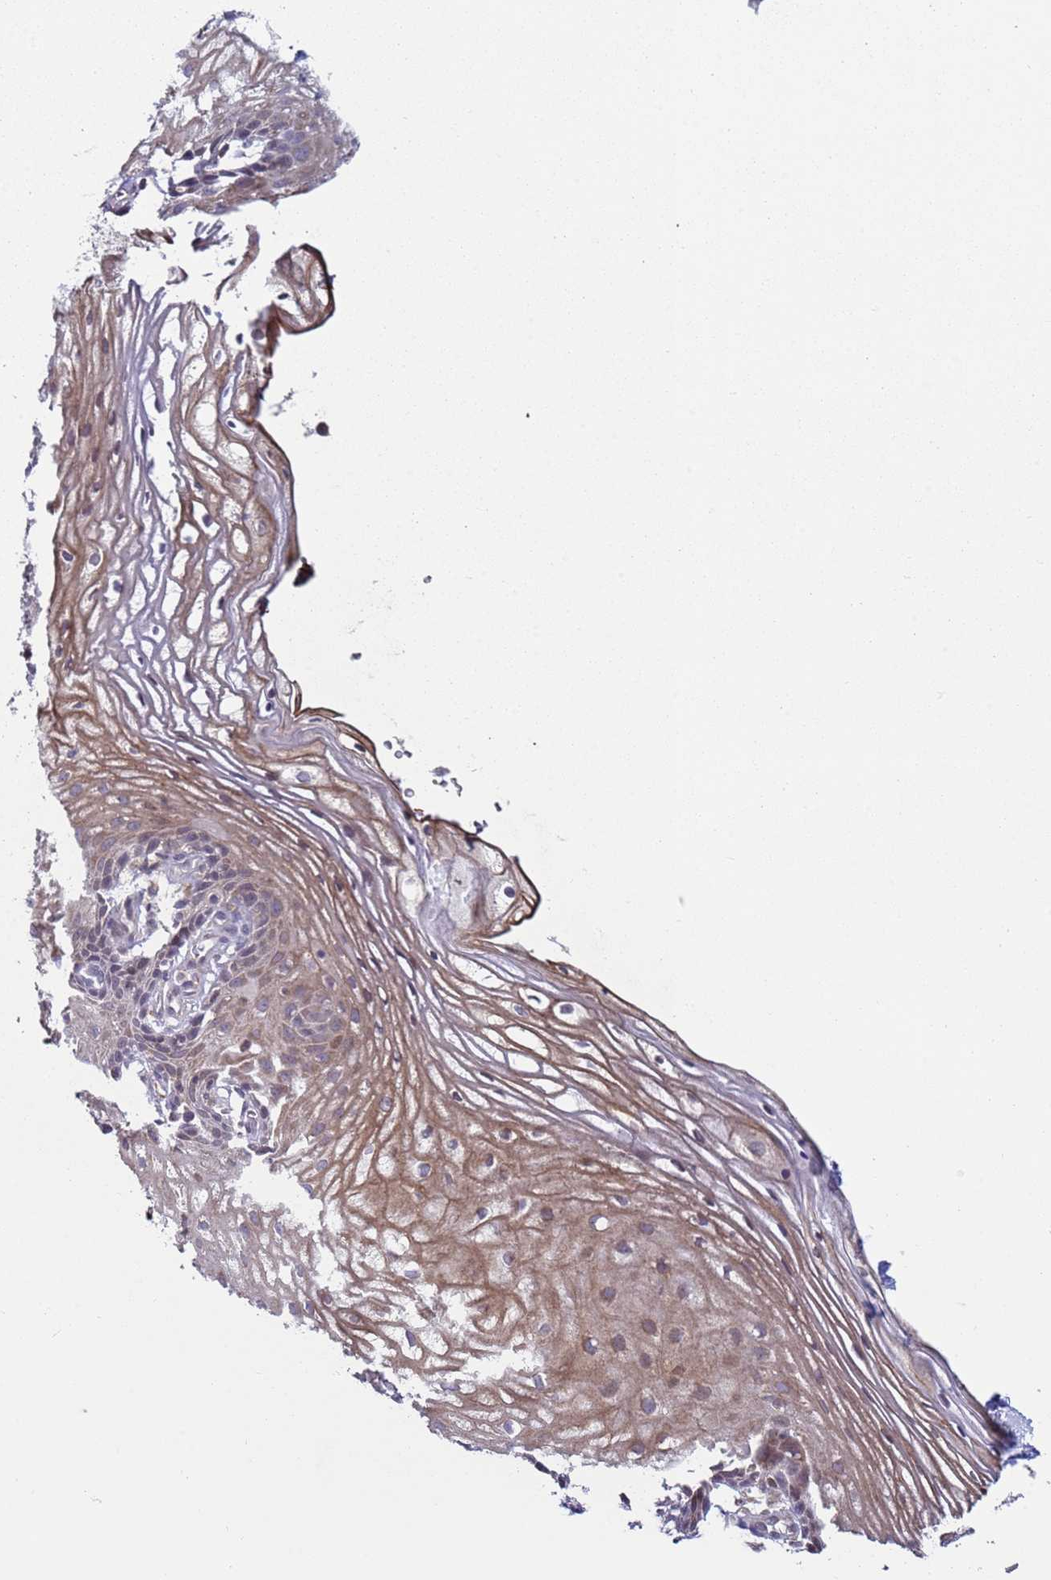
{"staining": {"intensity": "moderate", "quantity": ">75%", "location": "cytoplasmic/membranous"}, "tissue": "vagina", "cell_type": "Squamous epithelial cells", "image_type": "normal", "snomed": [{"axis": "morphology", "description": "Normal tissue, NOS"}, {"axis": "topography", "description": "Vagina"}], "caption": "A medium amount of moderate cytoplasmic/membranous staining is present in about >75% of squamous epithelial cells in unremarkable vagina.", "gene": "SNAPC4", "patient": {"sex": "female", "age": 60}}